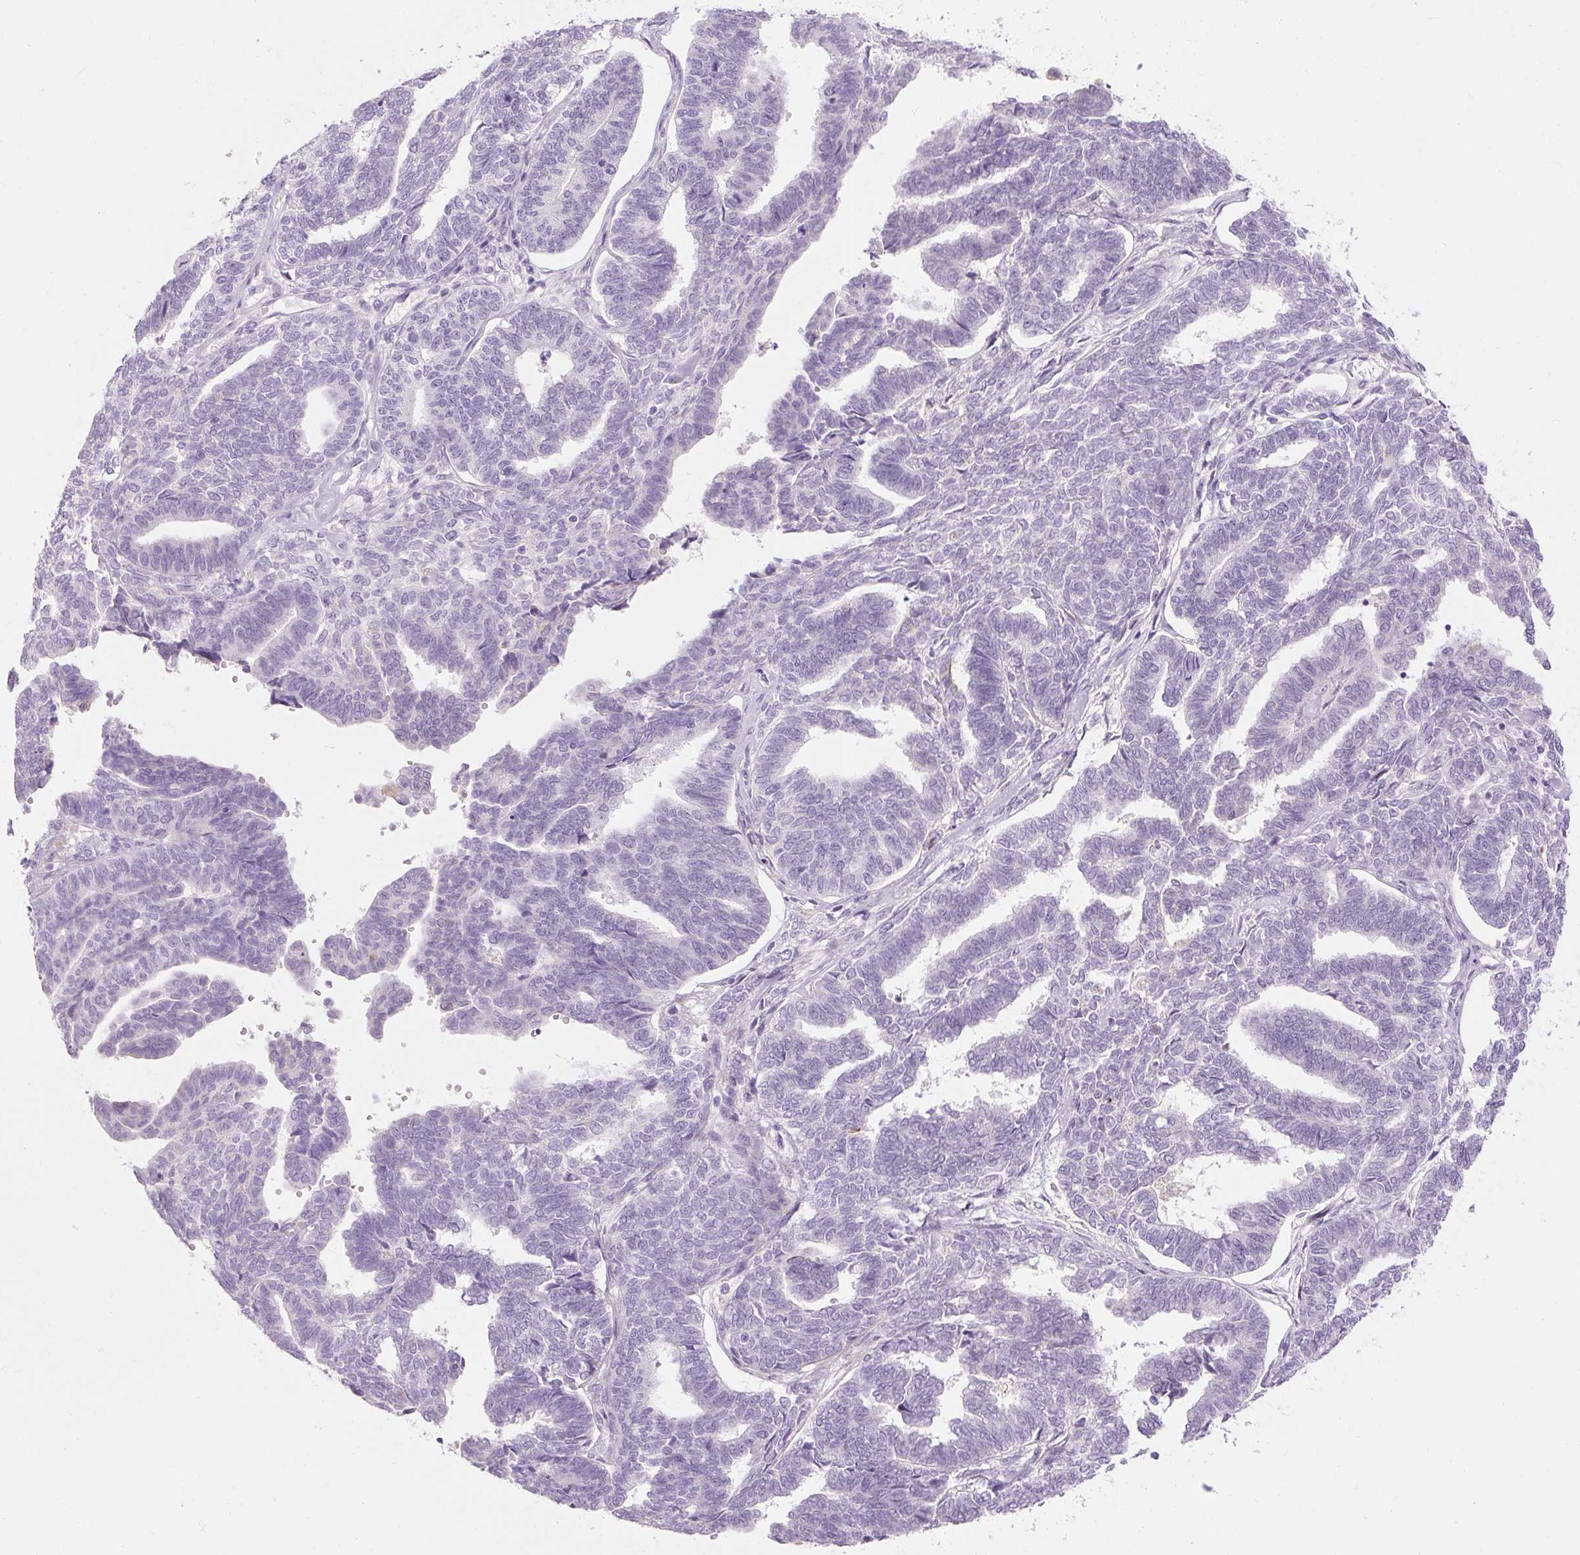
{"staining": {"intensity": "negative", "quantity": "none", "location": "none"}, "tissue": "endometrial cancer", "cell_type": "Tumor cells", "image_type": "cancer", "snomed": [{"axis": "morphology", "description": "Adenocarcinoma, NOS"}, {"axis": "topography", "description": "Endometrium"}], "caption": "The micrograph exhibits no staining of tumor cells in endometrial adenocarcinoma.", "gene": "NFE2L3", "patient": {"sex": "female", "age": 70}}